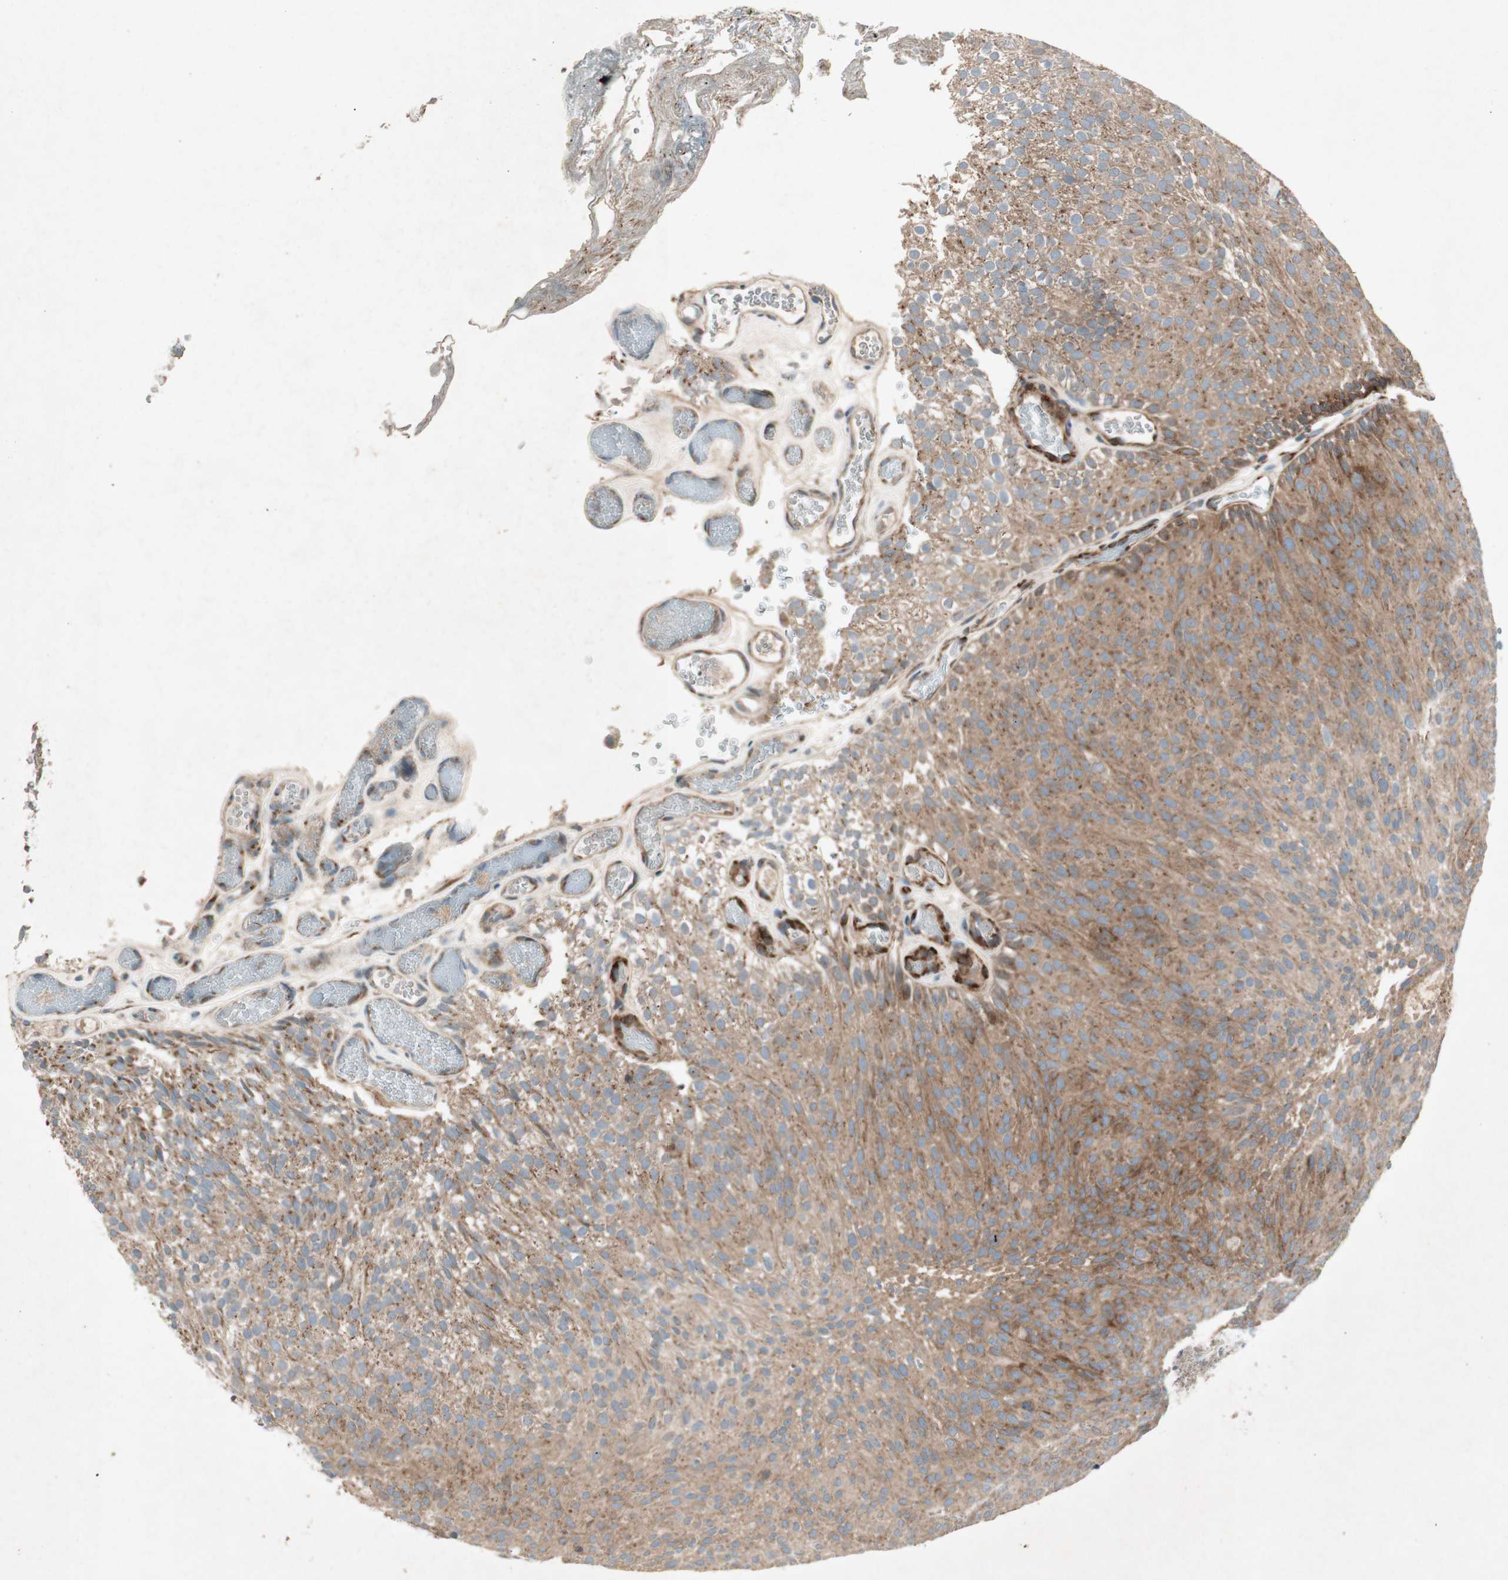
{"staining": {"intensity": "moderate", "quantity": ">75%", "location": "cytoplasmic/membranous"}, "tissue": "urothelial cancer", "cell_type": "Tumor cells", "image_type": "cancer", "snomed": [{"axis": "morphology", "description": "Urothelial carcinoma, Low grade"}, {"axis": "topography", "description": "Urinary bladder"}], "caption": "A photomicrograph of human urothelial carcinoma (low-grade) stained for a protein reveals moderate cytoplasmic/membranous brown staining in tumor cells.", "gene": "APOO", "patient": {"sex": "male", "age": 78}}